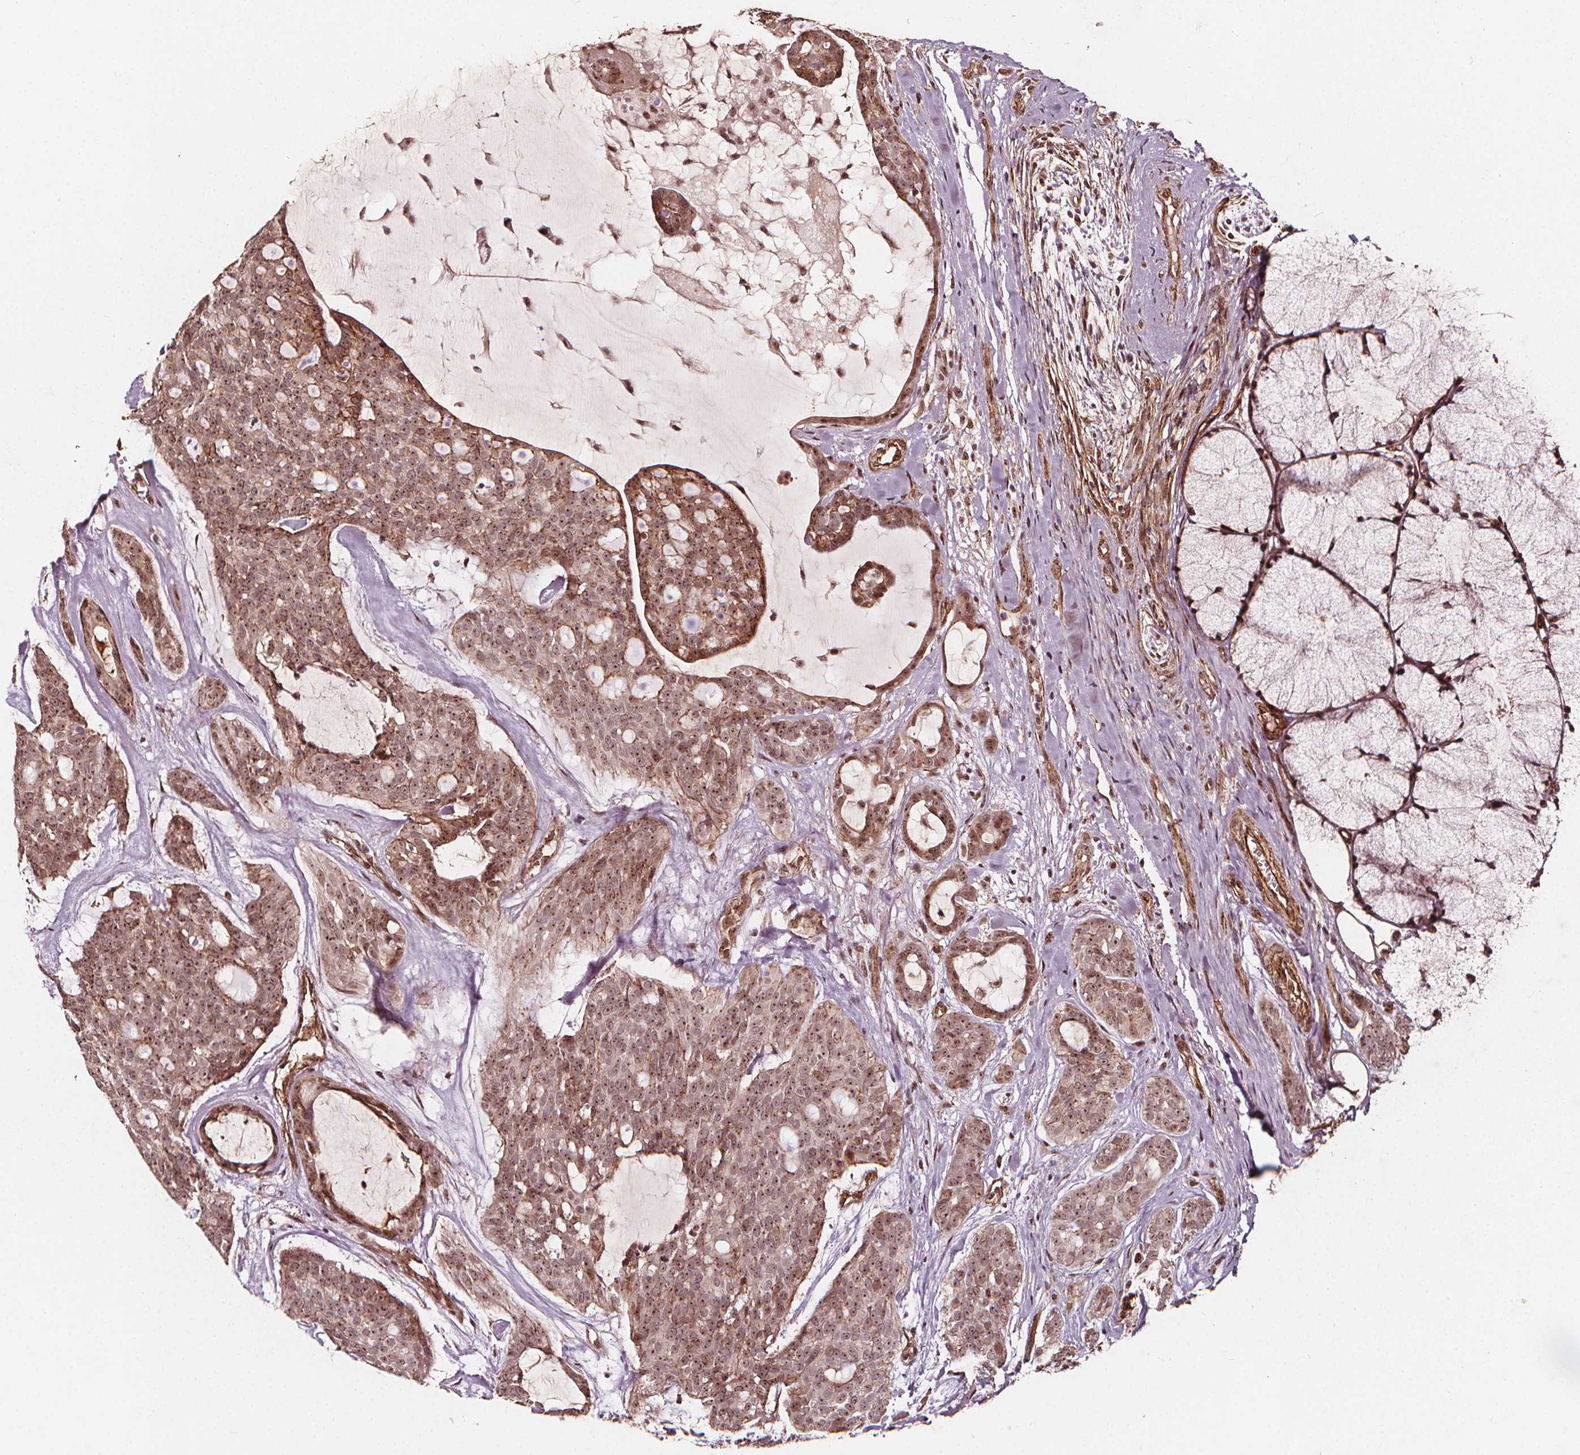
{"staining": {"intensity": "moderate", "quantity": ">75%", "location": "cytoplasmic/membranous,nuclear"}, "tissue": "head and neck cancer", "cell_type": "Tumor cells", "image_type": "cancer", "snomed": [{"axis": "morphology", "description": "Adenocarcinoma, NOS"}, {"axis": "topography", "description": "Head-Neck"}], "caption": "DAB (3,3'-diaminobenzidine) immunohistochemical staining of head and neck cancer demonstrates moderate cytoplasmic/membranous and nuclear protein positivity in approximately >75% of tumor cells.", "gene": "EXOSC9", "patient": {"sex": "male", "age": 66}}